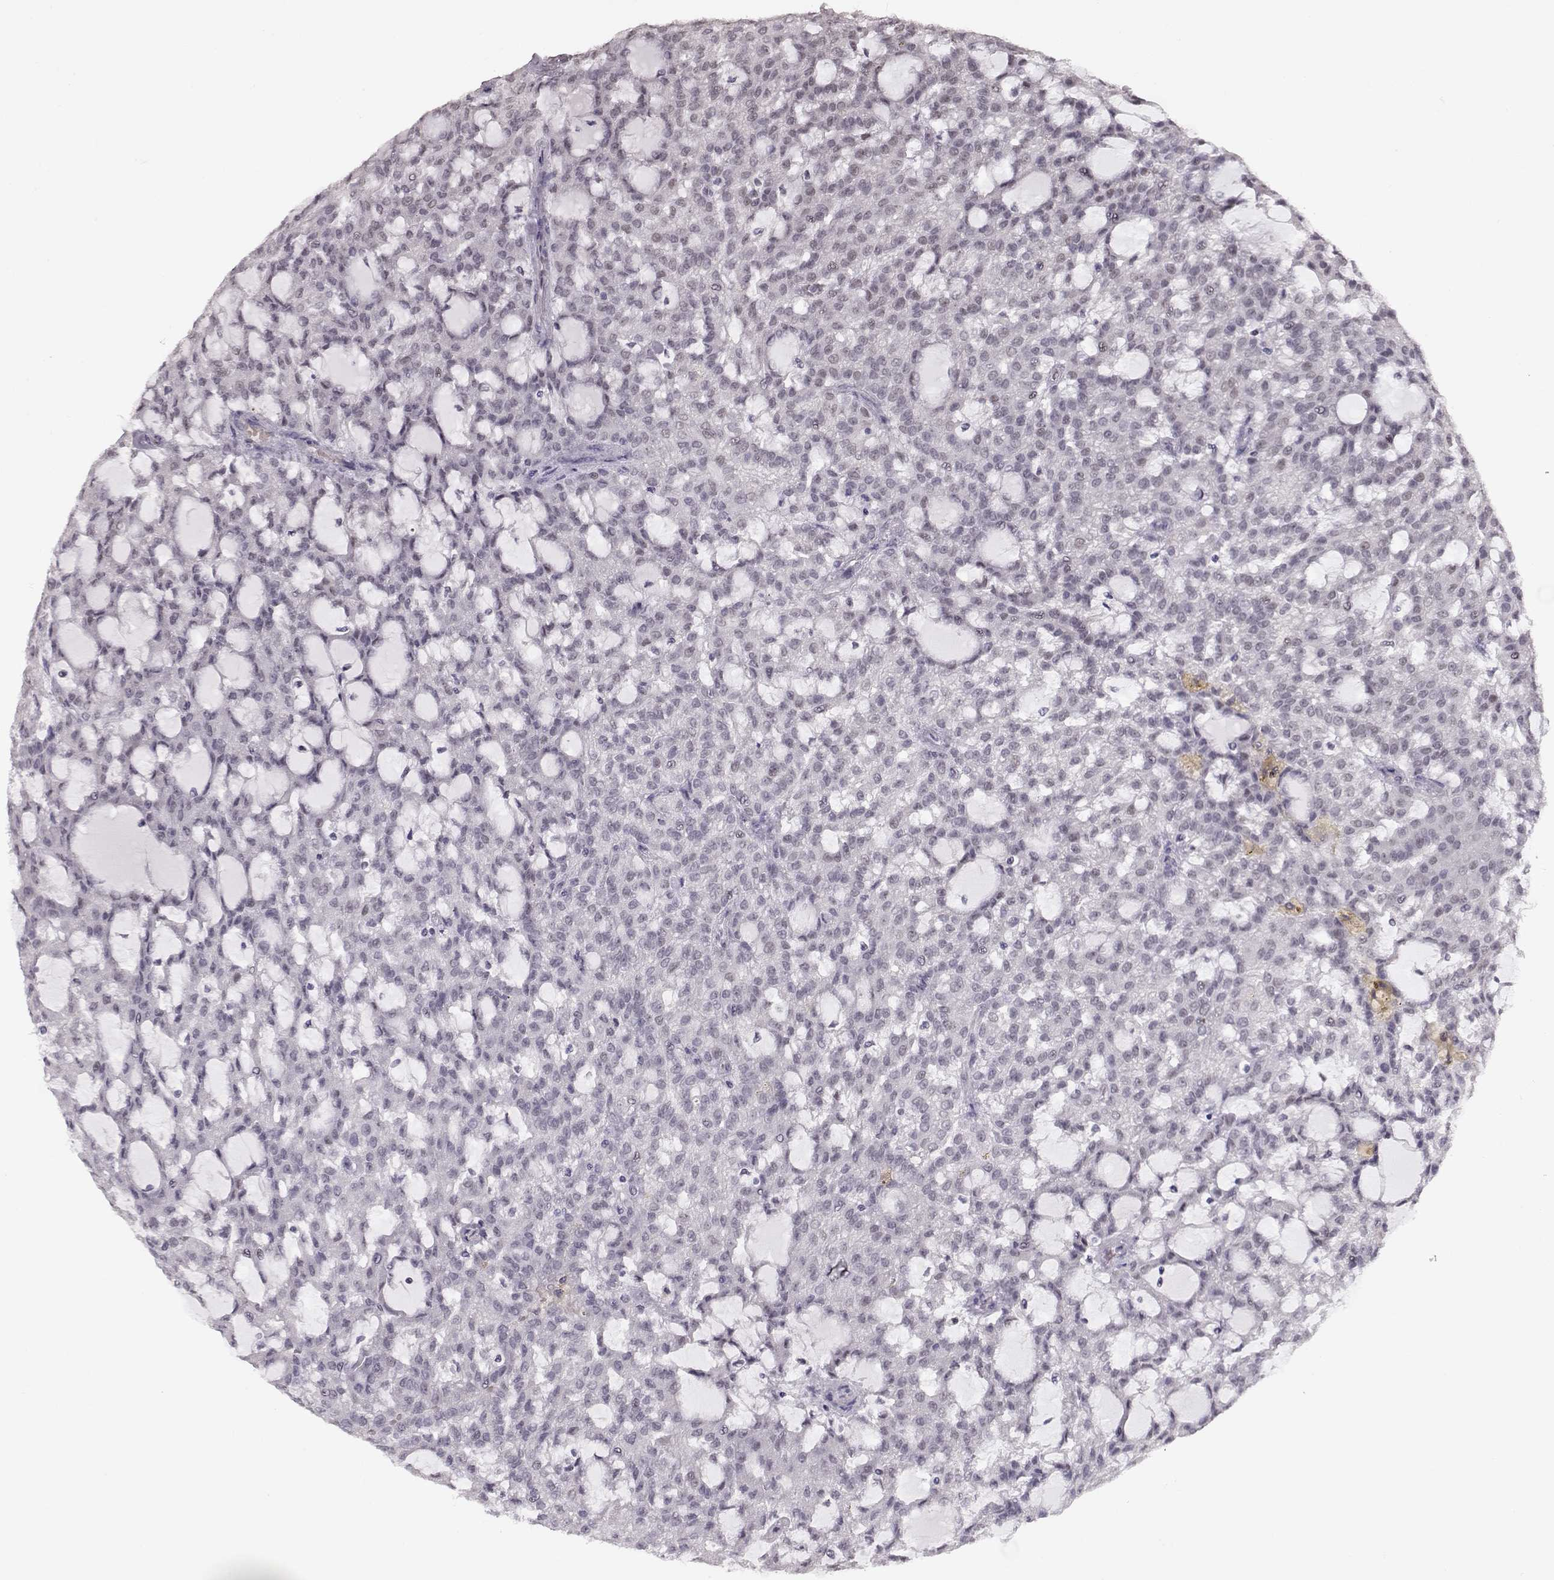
{"staining": {"intensity": "negative", "quantity": "none", "location": "none"}, "tissue": "renal cancer", "cell_type": "Tumor cells", "image_type": "cancer", "snomed": [{"axis": "morphology", "description": "Adenocarcinoma, NOS"}, {"axis": "topography", "description": "Kidney"}], "caption": "This photomicrograph is of renal cancer stained with immunohistochemistry (IHC) to label a protein in brown with the nuclei are counter-stained blue. There is no staining in tumor cells.", "gene": "PCP4", "patient": {"sex": "male", "age": 63}}